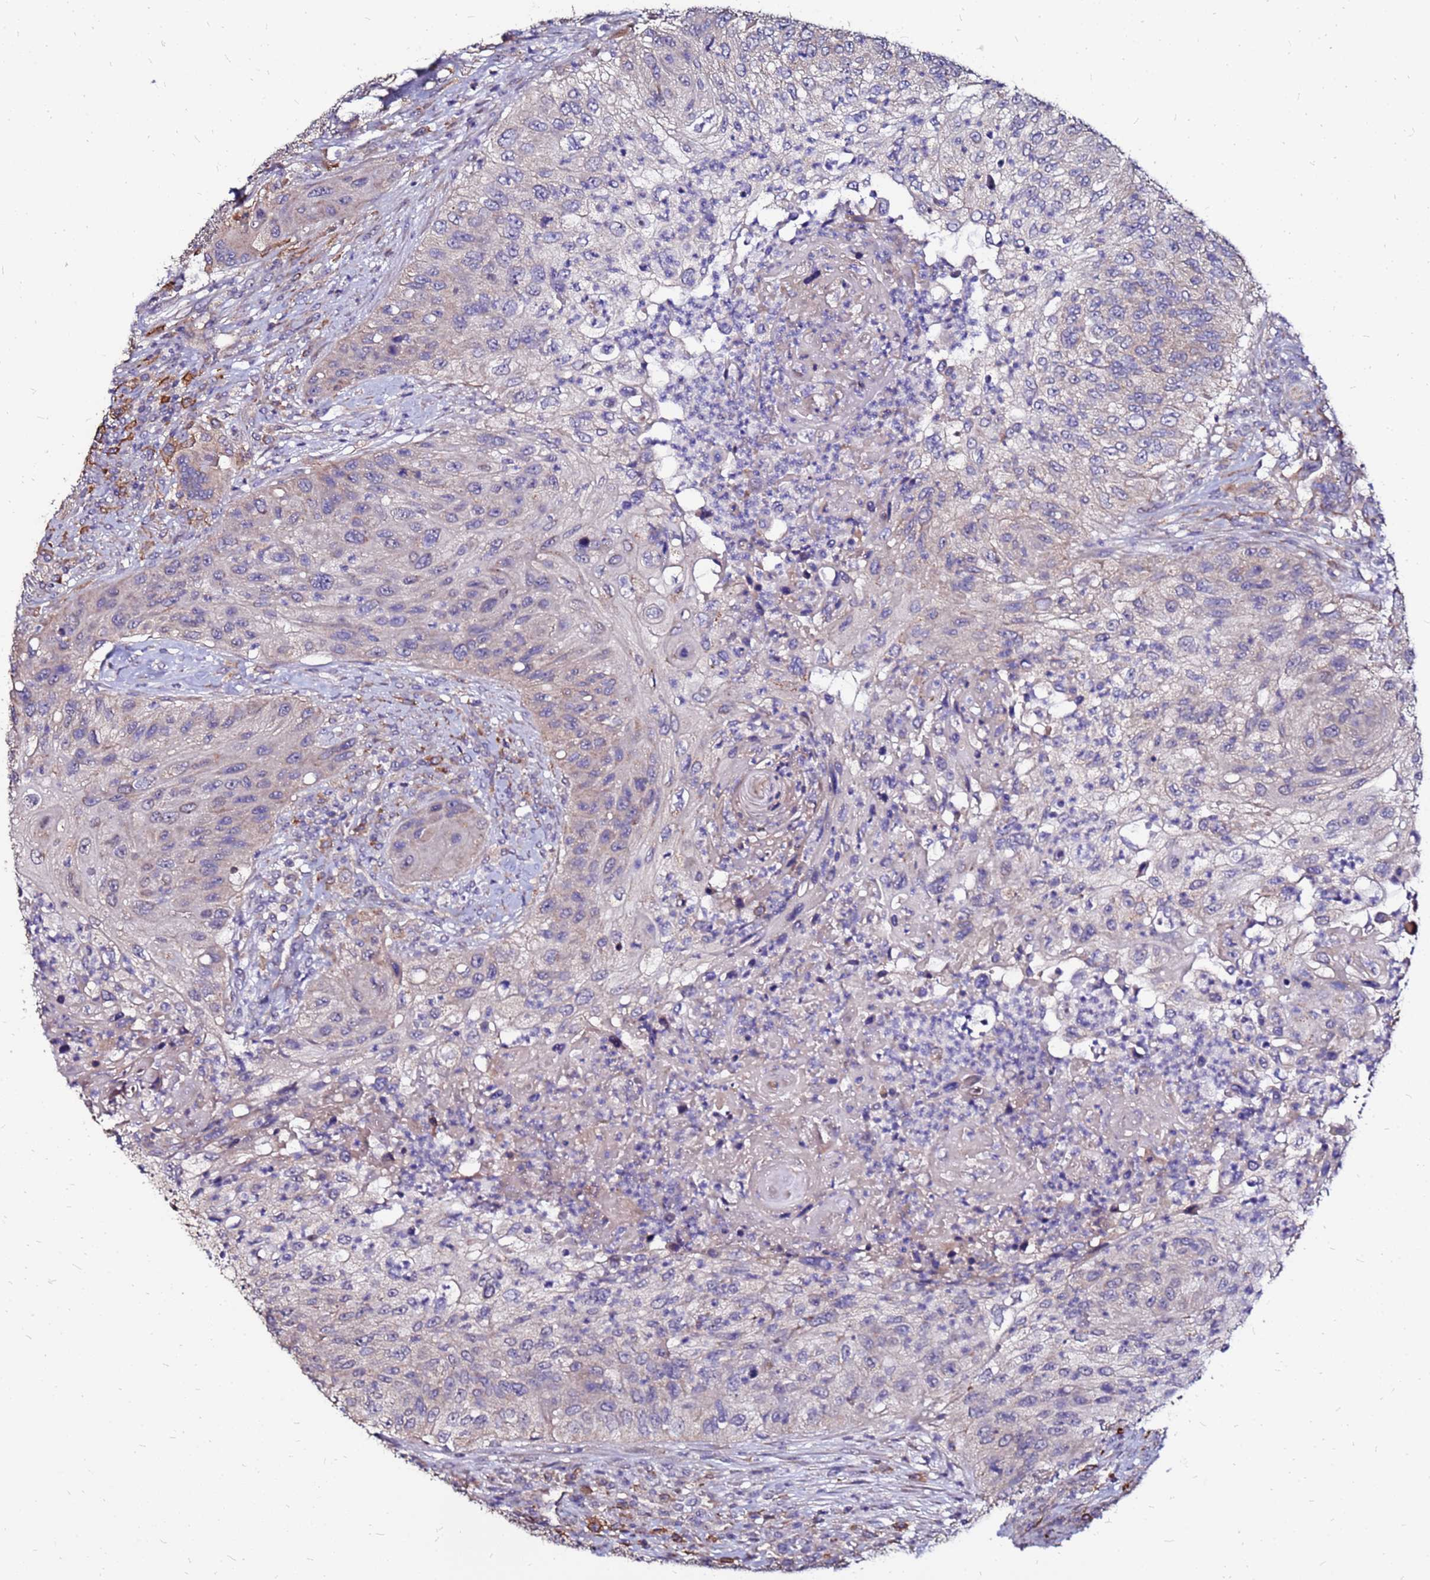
{"staining": {"intensity": "weak", "quantity": "<25%", "location": "cytoplasmic/membranous"}, "tissue": "urothelial cancer", "cell_type": "Tumor cells", "image_type": "cancer", "snomed": [{"axis": "morphology", "description": "Urothelial carcinoma, High grade"}, {"axis": "topography", "description": "Urinary bladder"}], "caption": "IHC of high-grade urothelial carcinoma exhibits no staining in tumor cells. Brightfield microscopy of immunohistochemistry (IHC) stained with DAB (3,3'-diaminobenzidine) (brown) and hematoxylin (blue), captured at high magnification.", "gene": "ARHGEF5", "patient": {"sex": "female", "age": 60}}